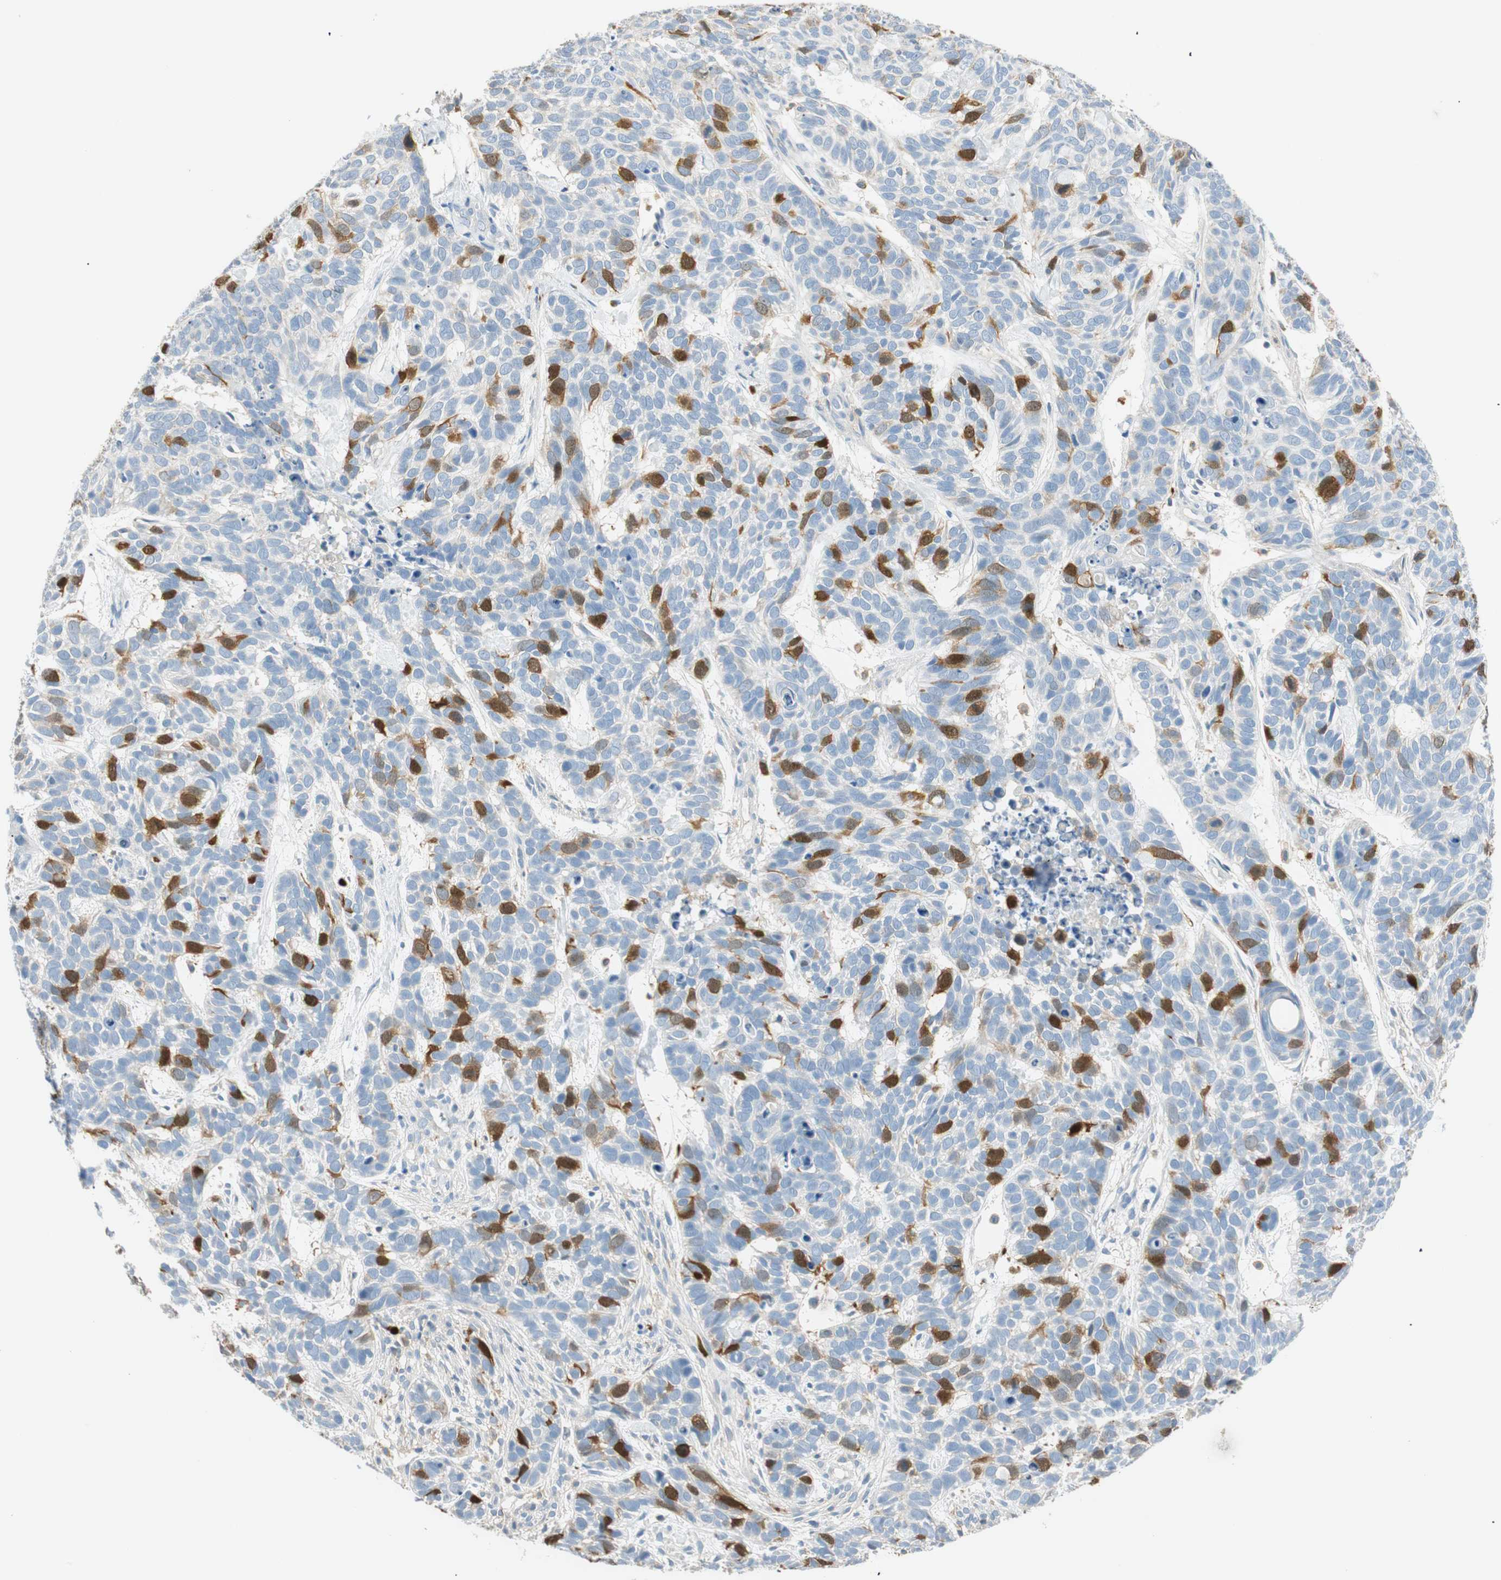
{"staining": {"intensity": "moderate", "quantity": "<25%", "location": "cytoplasmic/membranous,nuclear"}, "tissue": "skin cancer", "cell_type": "Tumor cells", "image_type": "cancer", "snomed": [{"axis": "morphology", "description": "Basal cell carcinoma"}, {"axis": "topography", "description": "Skin"}], "caption": "Skin cancer (basal cell carcinoma) stained for a protein (brown) exhibits moderate cytoplasmic/membranous and nuclear positive staining in approximately <25% of tumor cells.", "gene": "PTTG1", "patient": {"sex": "male", "age": 87}}